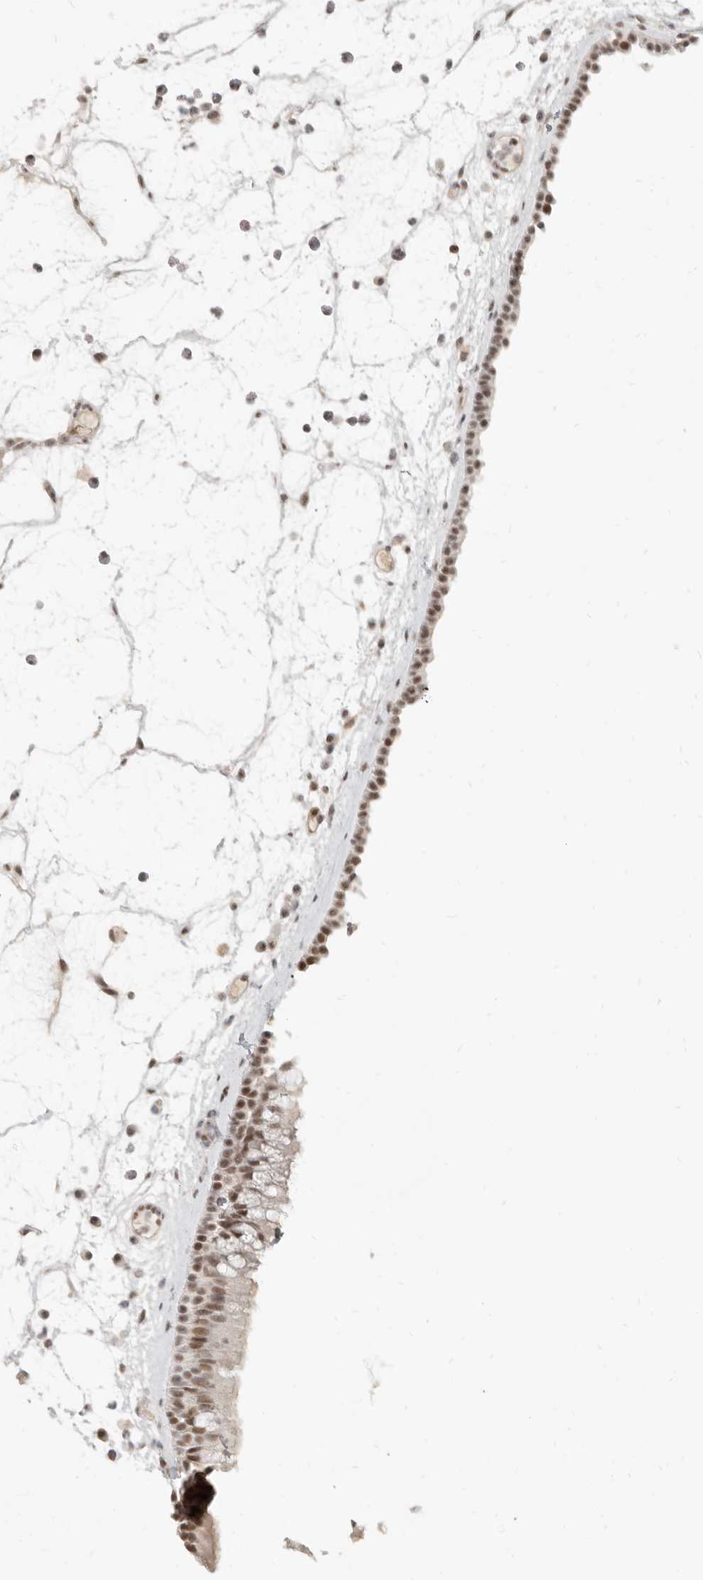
{"staining": {"intensity": "moderate", "quantity": ">75%", "location": "nuclear"}, "tissue": "nasopharynx", "cell_type": "Respiratory epithelial cells", "image_type": "normal", "snomed": [{"axis": "morphology", "description": "Normal tissue, NOS"}, {"axis": "morphology", "description": "Inflammation, NOS"}, {"axis": "morphology", "description": "Malignant melanoma, Metastatic site"}, {"axis": "topography", "description": "Nasopharynx"}], "caption": "About >75% of respiratory epithelial cells in benign nasopharynx show moderate nuclear protein positivity as visualized by brown immunohistochemical staining.", "gene": "GABPA", "patient": {"sex": "male", "age": 70}}